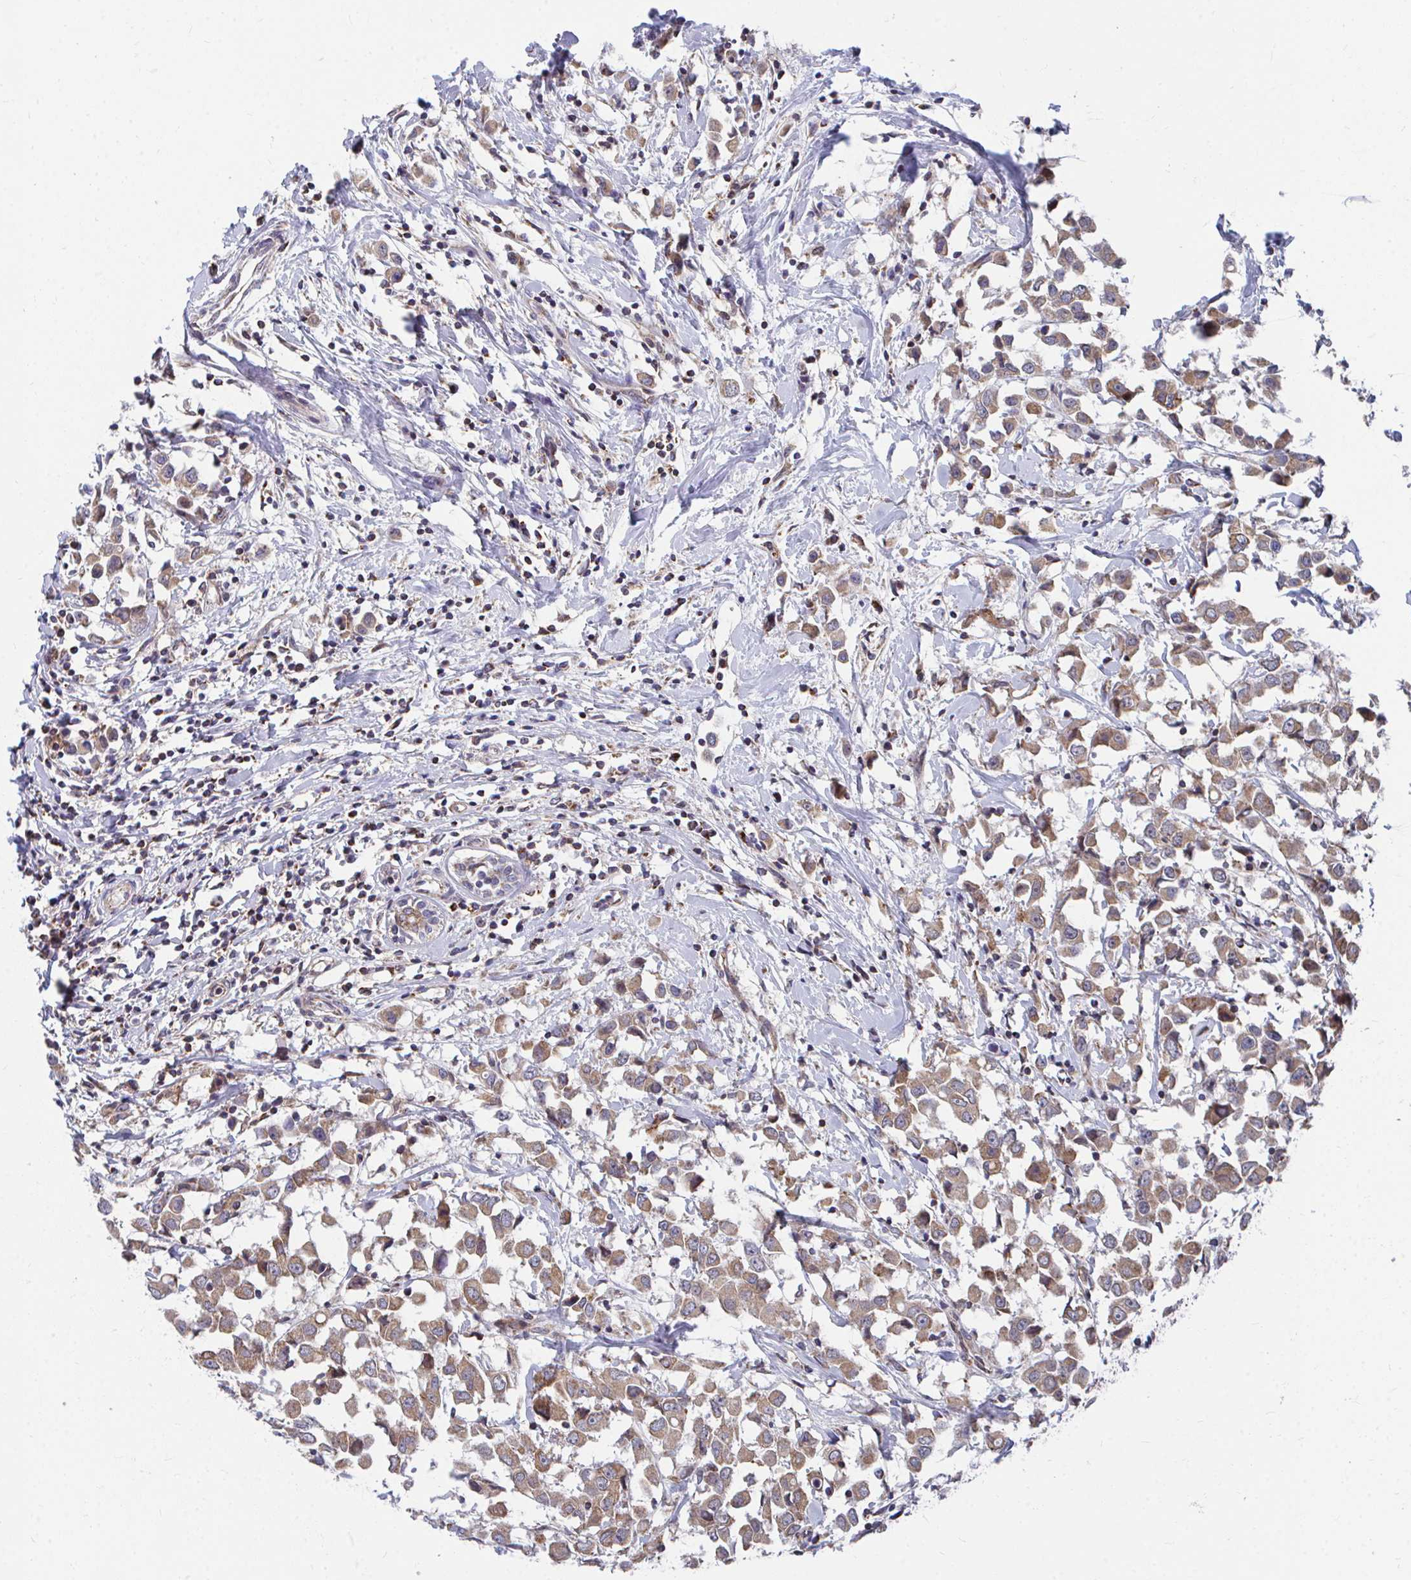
{"staining": {"intensity": "moderate", "quantity": ">75%", "location": "cytoplasmic/membranous"}, "tissue": "breast cancer", "cell_type": "Tumor cells", "image_type": "cancer", "snomed": [{"axis": "morphology", "description": "Duct carcinoma"}, {"axis": "topography", "description": "Breast"}], "caption": "Tumor cells demonstrate moderate cytoplasmic/membranous staining in approximately >75% of cells in breast cancer. (DAB = brown stain, brightfield microscopy at high magnification).", "gene": "PEX3", "patient": {"sex": "female", "age": 61}}